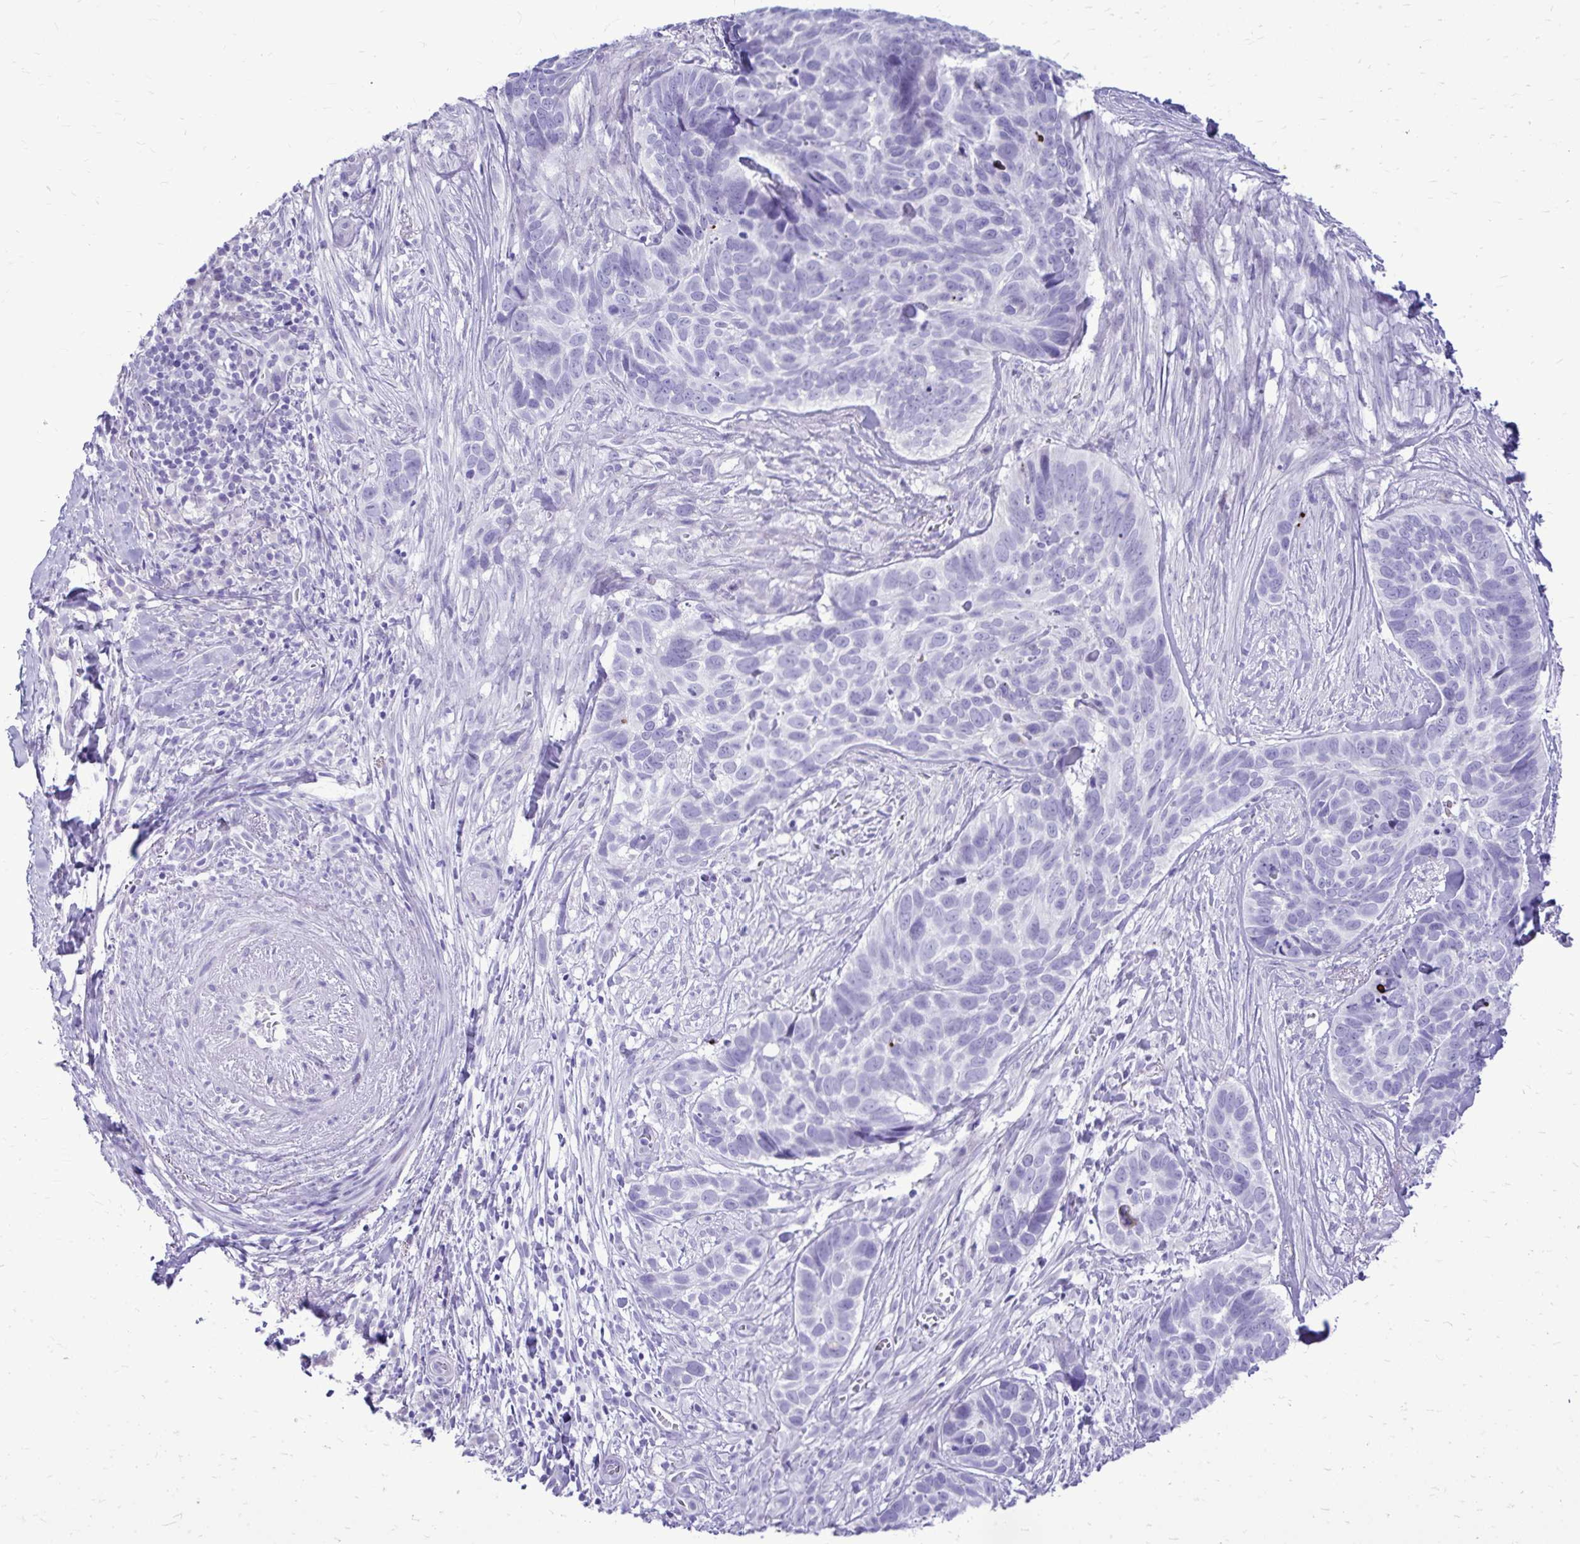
{"staining": {"intensity": "negative", "quantity": "none", "location": "none"}, "tissue": "skin cancer", "cell_type": "Tumor cells", "image_type": "cancer", "snomed": [{"axis": "morphology", "description": "Basal cell carcinoma"}, {"axis": "topography", "description": "Skin"}], "caption": "Protein analysis of basal cell carcinoma (skin) demonstrates no significant expression in tumor cells.", "gene": "BCL6B", "patient": {"sex": "female", "age": 82}}